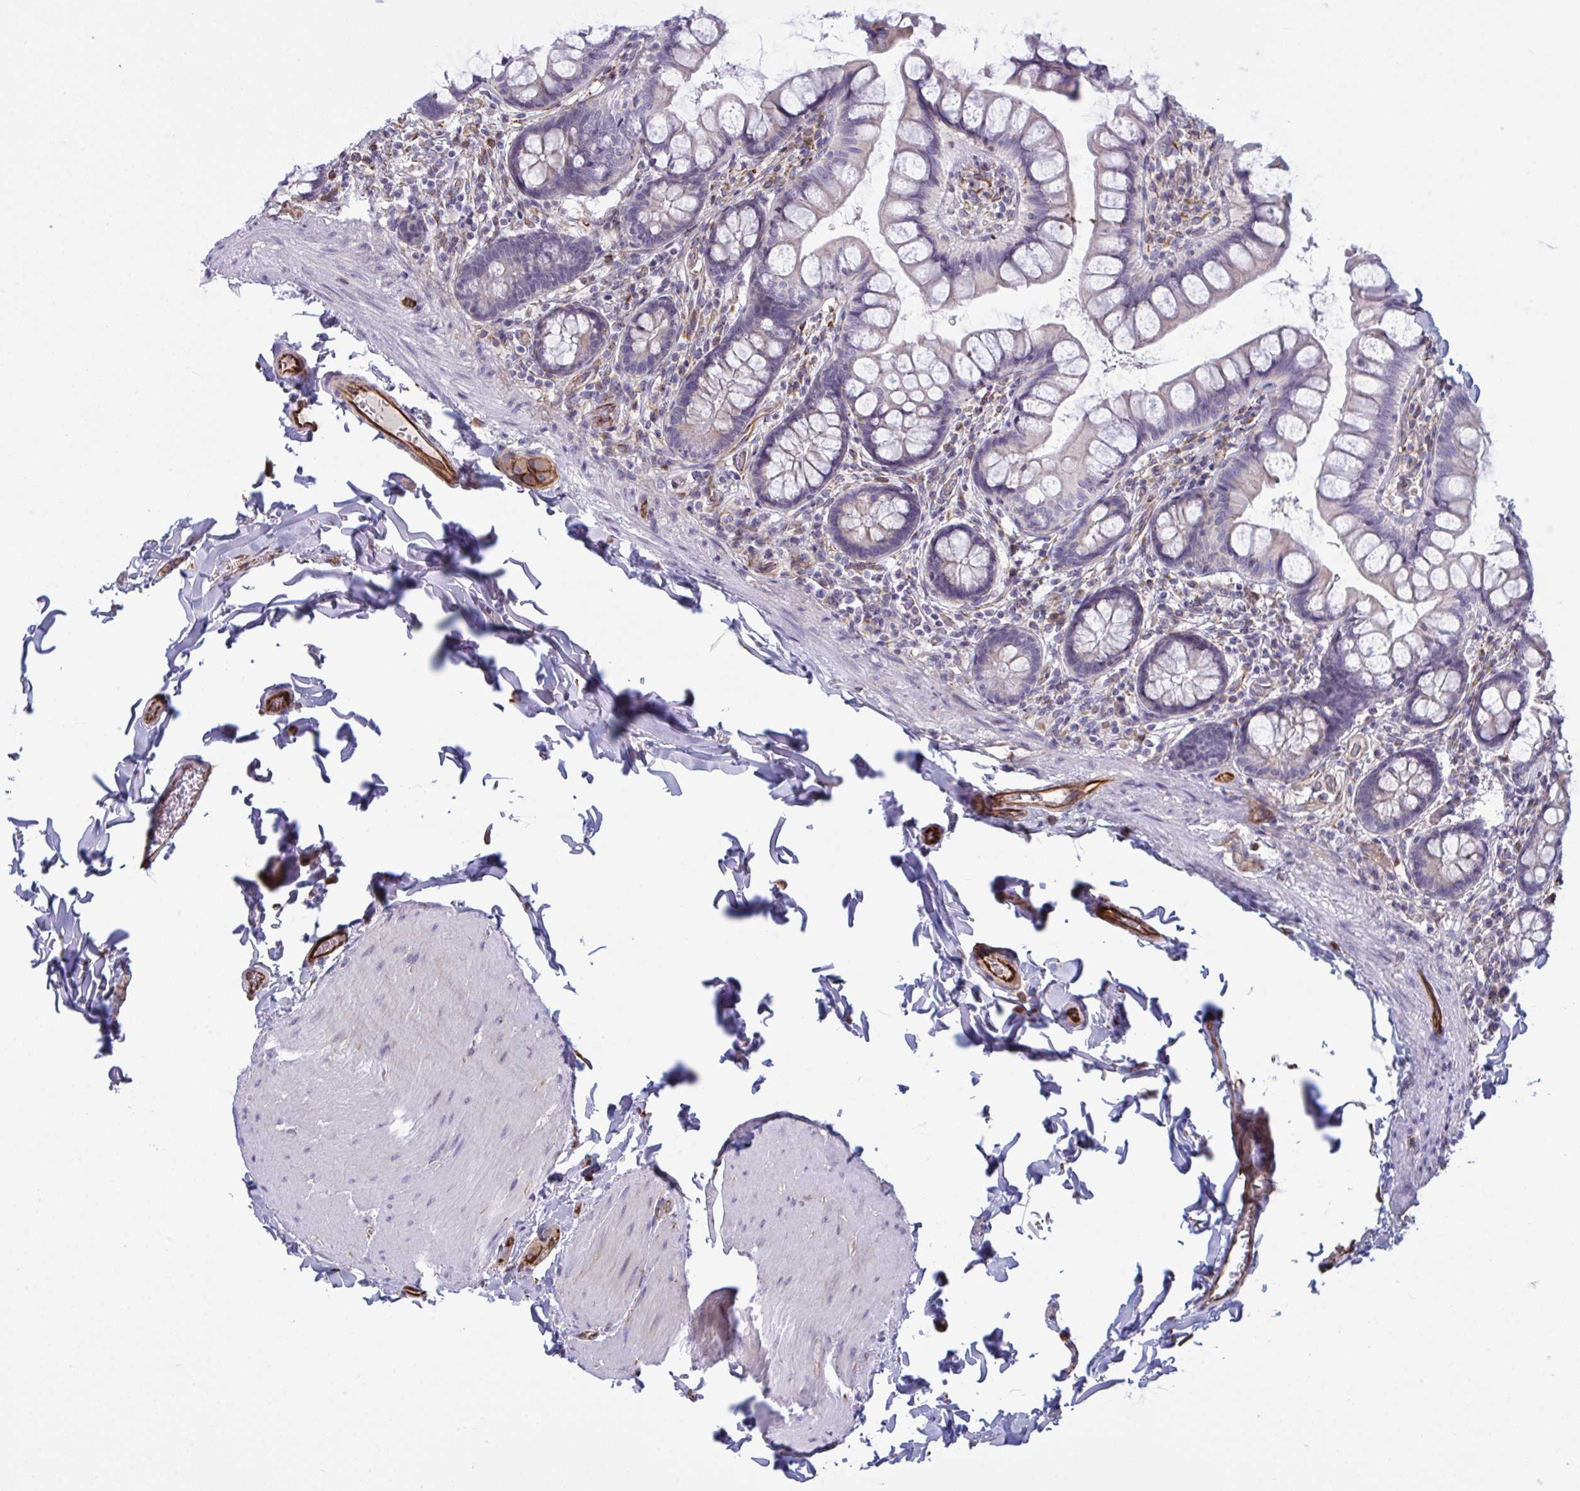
{"staining": {"intensity": "weak", "quantity": "<25%", "location": "cytoplasmic/membranous"}, "tissue": "small intestine", "cell_type": "Glandular cells", "image_type": "normal", "snomed": [{"axis": "morphology", "description": "Normal tissue, NOS"}, {"axis": "topography", "description": "Small intestine"}], "caption": "This is an immunohistochemistry (IHC) photomicrograph of benign small intestine. There is no staining in glandular cells.", "gene": "DCBLD1", "patient": {"sex": "male", "age": 70}}